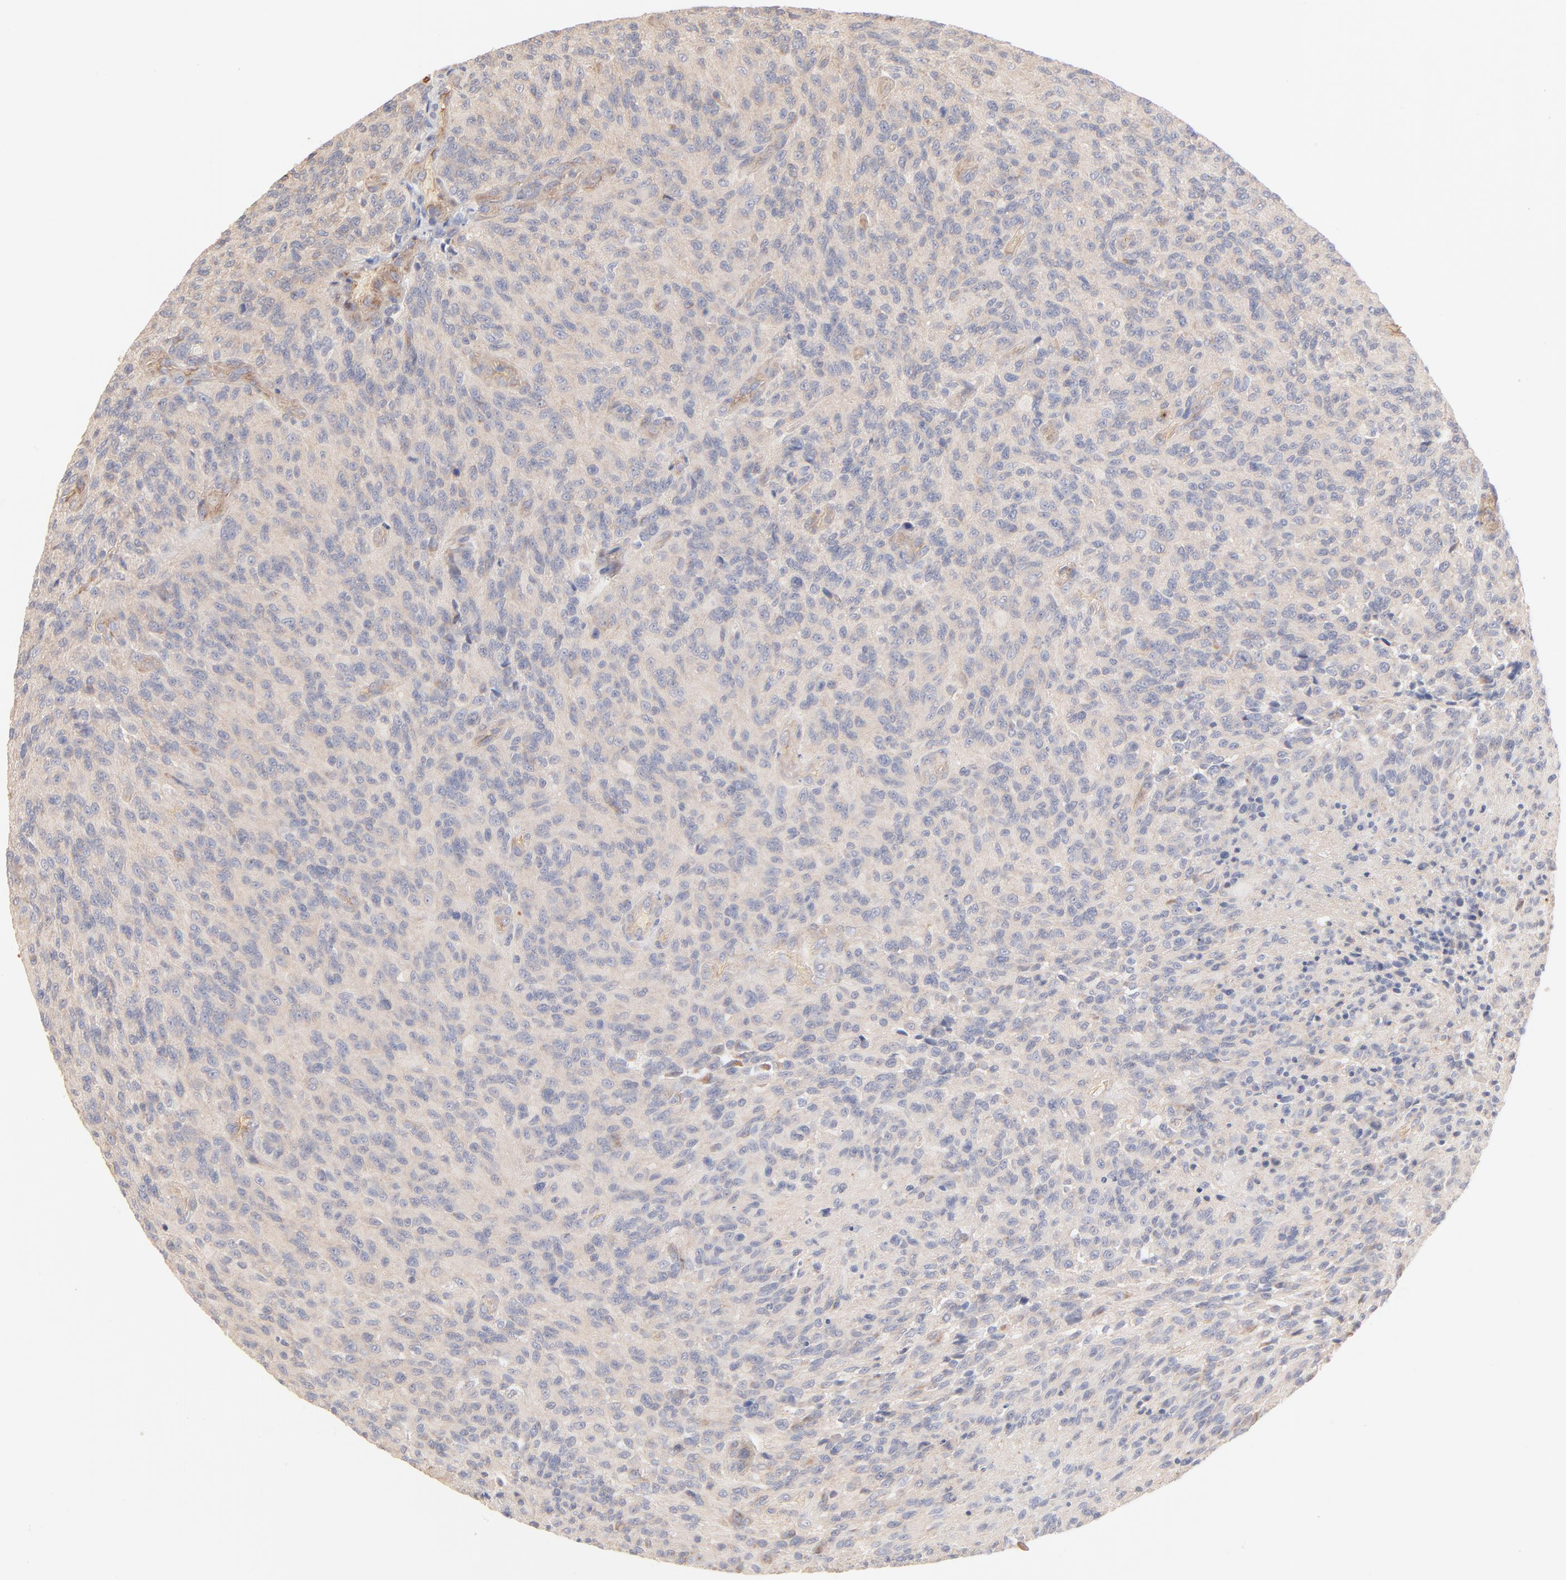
{"staining": {"intensity": "negative", "quantity": "none", "location": "none"}, "tissue": "glioma", "cell_type": "Tumor cells", "image_type": "cancer", "snomed": [{"axis": "morphology", "description": "Normal tissue, NOS"}, {"axis": "morphology", "description": "Glioma, malignant, High grade"}, {"axis": "topography", "description": "Cerebral cortex"}], "caption": "Immunohistochemical staining of glioma exhibits no significant expression in tumor cells. (Immunohistochemistry, brightfield microscopy, high magnification).", "gene": "SPTB", "patient": {"sex": "male", "age": 56}}